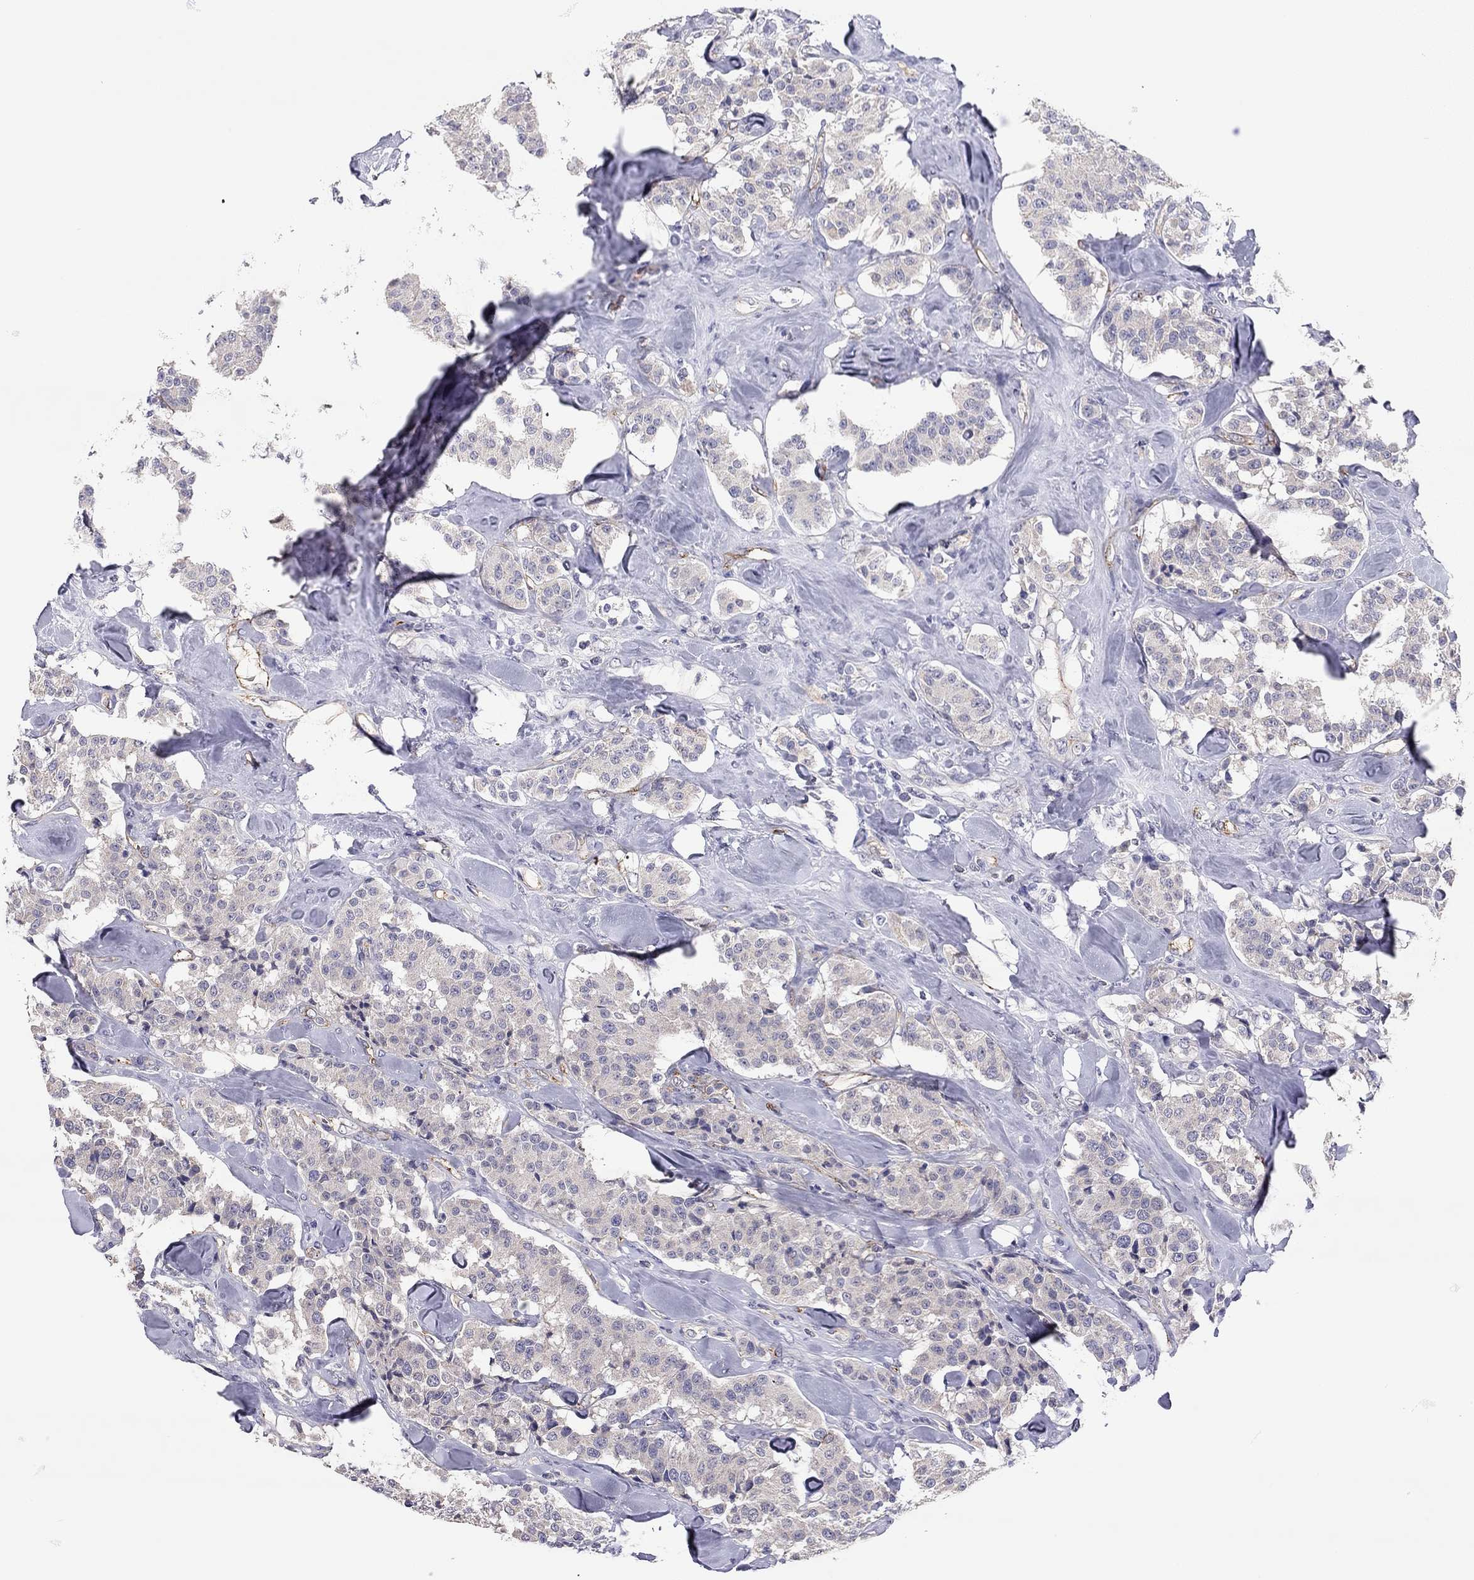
{"staining": {"intensity": "negative", "quantity": "none", "location": "none"}, "tissue": "carcinoid", "cell_type": "Tumor cells", "image_type": "cancer", "snomed": [{"axis": "morphology", "description": "Carcinoid, malignant, NOS"}, {"axis": "topography", "description": "Pancreas"}], "caption": "This is a image of IHC staining of malignant carcinoid, which shows no expression in tumor cells. (DAB immunohistochemistry (IHC), high magnification).", "gene": "SCARB1", "patient": {"sex": "male", "age": 41}}